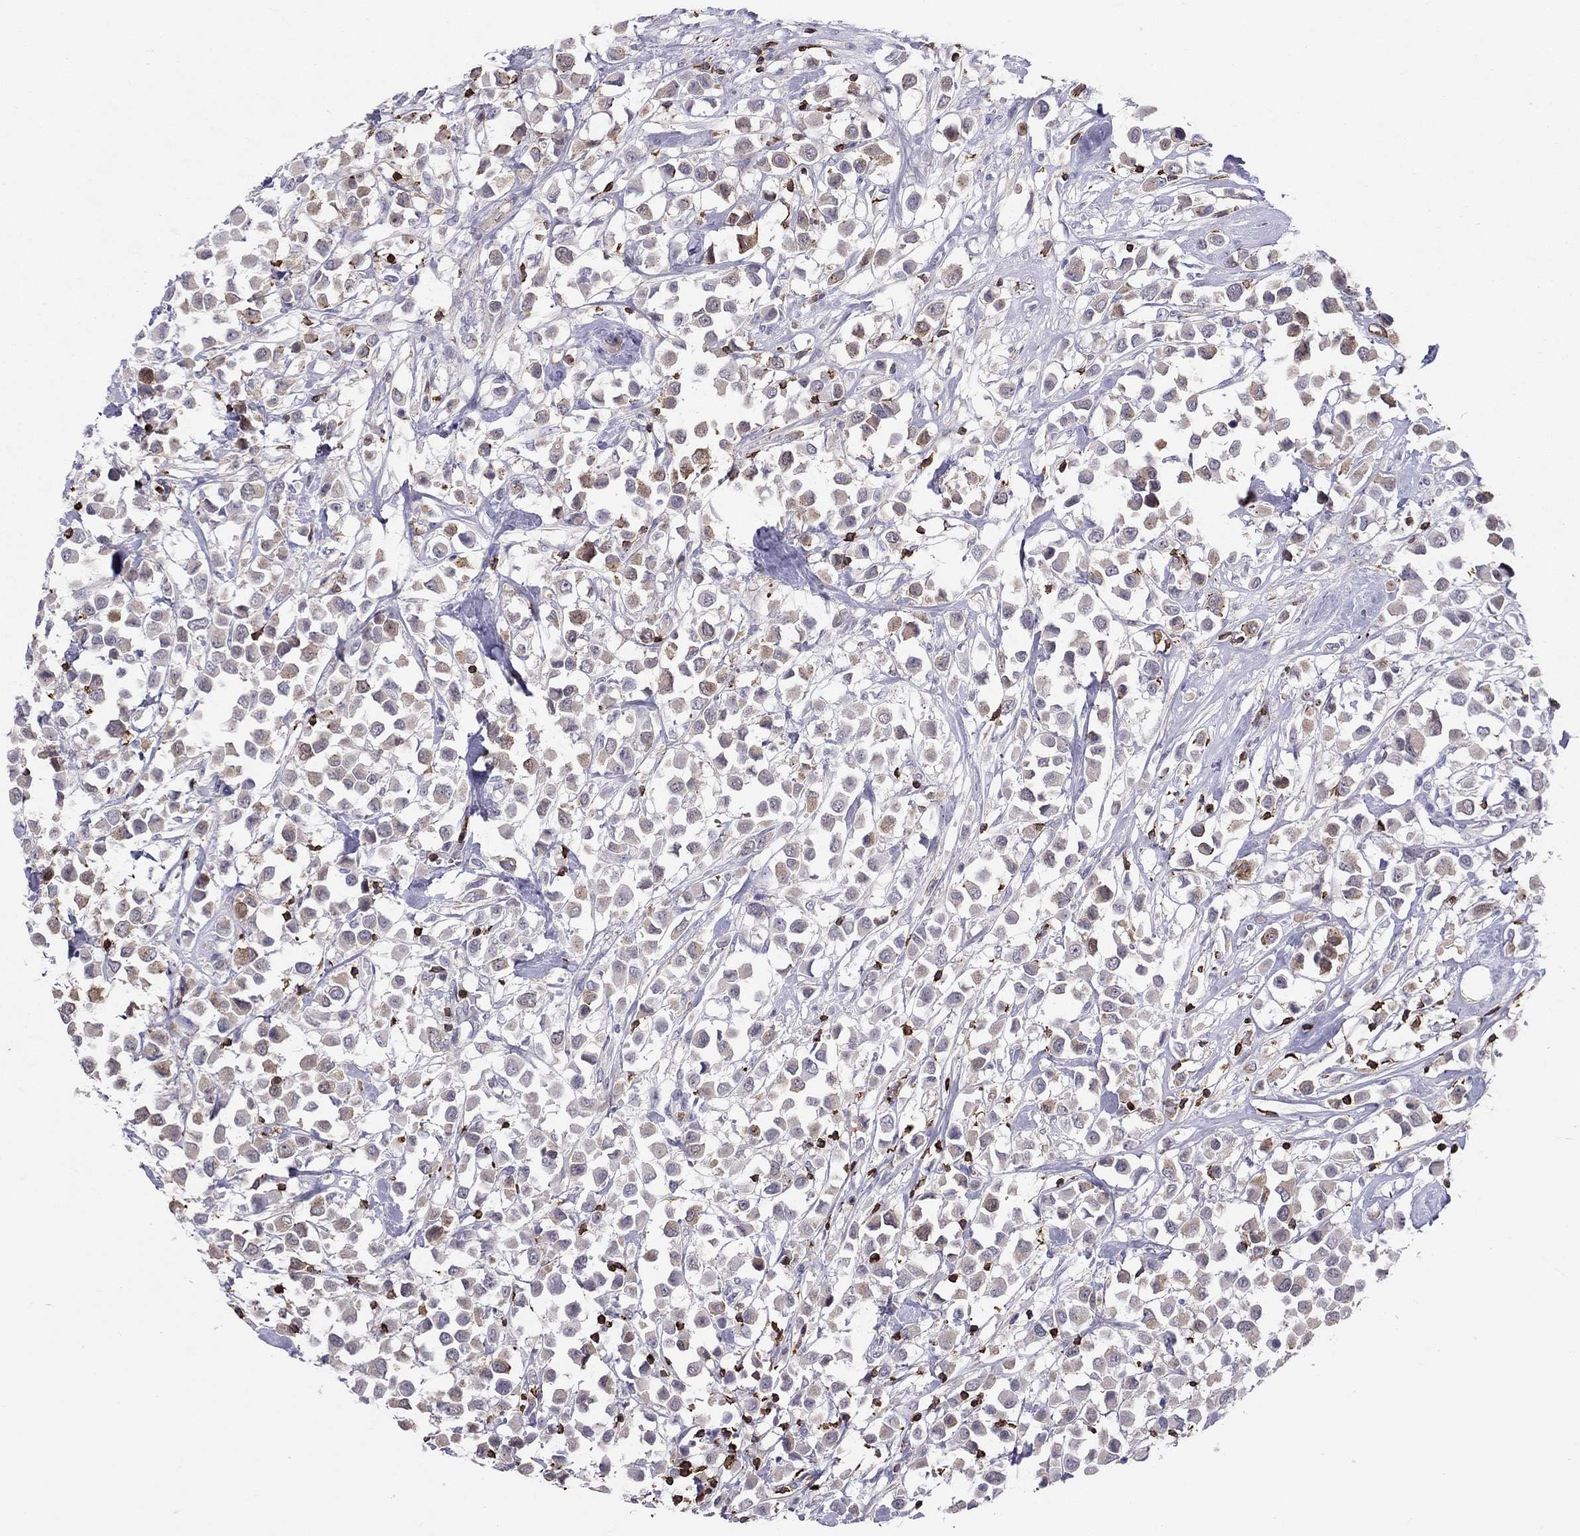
{"staining": {"intensity": "negative", "quantity": "none", "location": "none"}, "tissue": "breast cancer", "cell_type": "Tumor cells", "image_type": "cancer", "snomed": [{"axis": "morphology", "description": "Duct carcinoma"}, {"axis": "topography", "description": "Breast"}], "caption": "IHC histopathology image of neoplastic tissue: human breast invasive ductal carcinoma stained with DAB (3,3'-diaminobenzidine) exhibits no significant protein expression in tumor cells.", "gene": "MND1", "patient": {"sex": "female", "age": 61}}